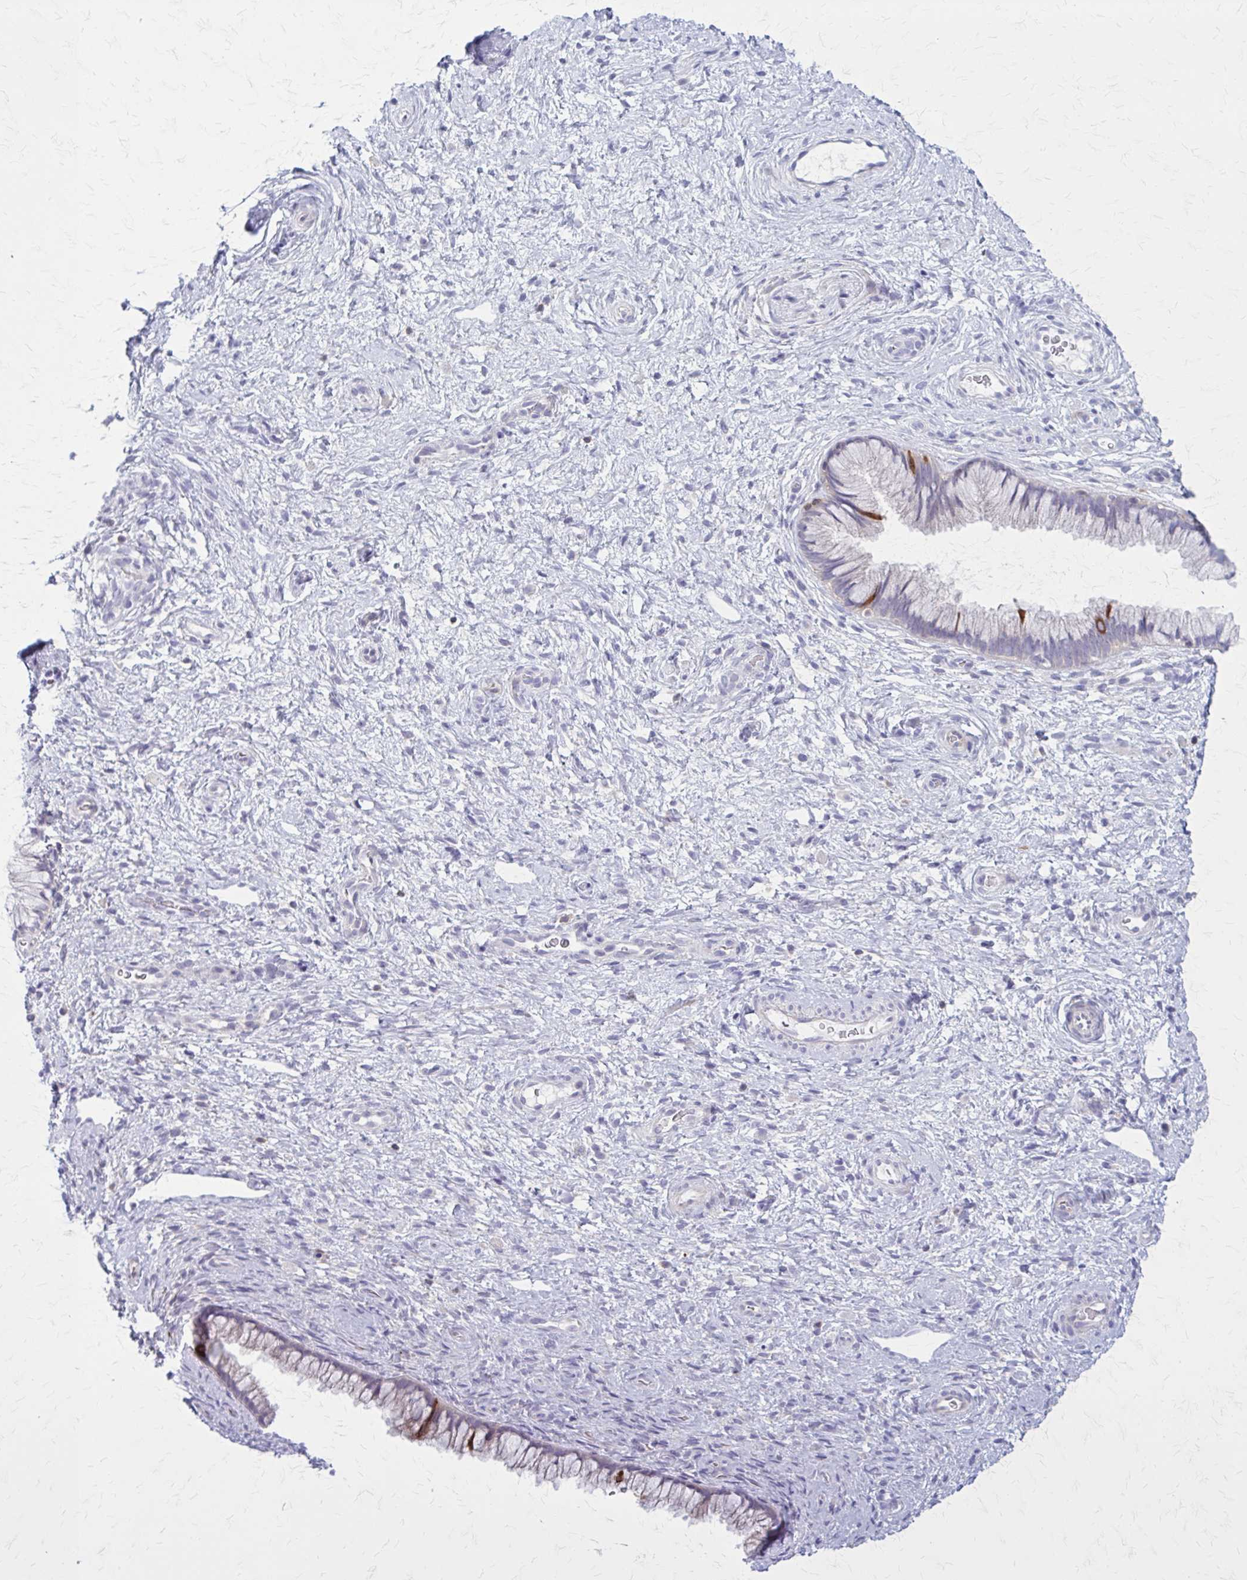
{"staining": {"intensity": "strong", "quantity": "<25%", "location": "cytoplasmic/membranous"}, "tissue": "cervix", "cell_type": "Glandular cells", "image_type": "normal", "snomed": [{"axis": "morphology", "description": "Normal tissue, NOS"}, {"axis": "topography", "description": "Cervix"}], "caption": "Immunohistochemistry (IHC) staining of benign cervix, which exhibits medium levels of strong cytoplasmic/membranous positivity in approximately <25% of glandular cells indicating strong cytoplasmic/membranous protein positivity. The staining was performed using DAB (3,3'-diaminobenzidine) (brown) for protein detection and nuclei were counterstained in hematoxylin (blue).", "gene": "PITPNM1", "patient": {"sex": "female", "age": 34}}